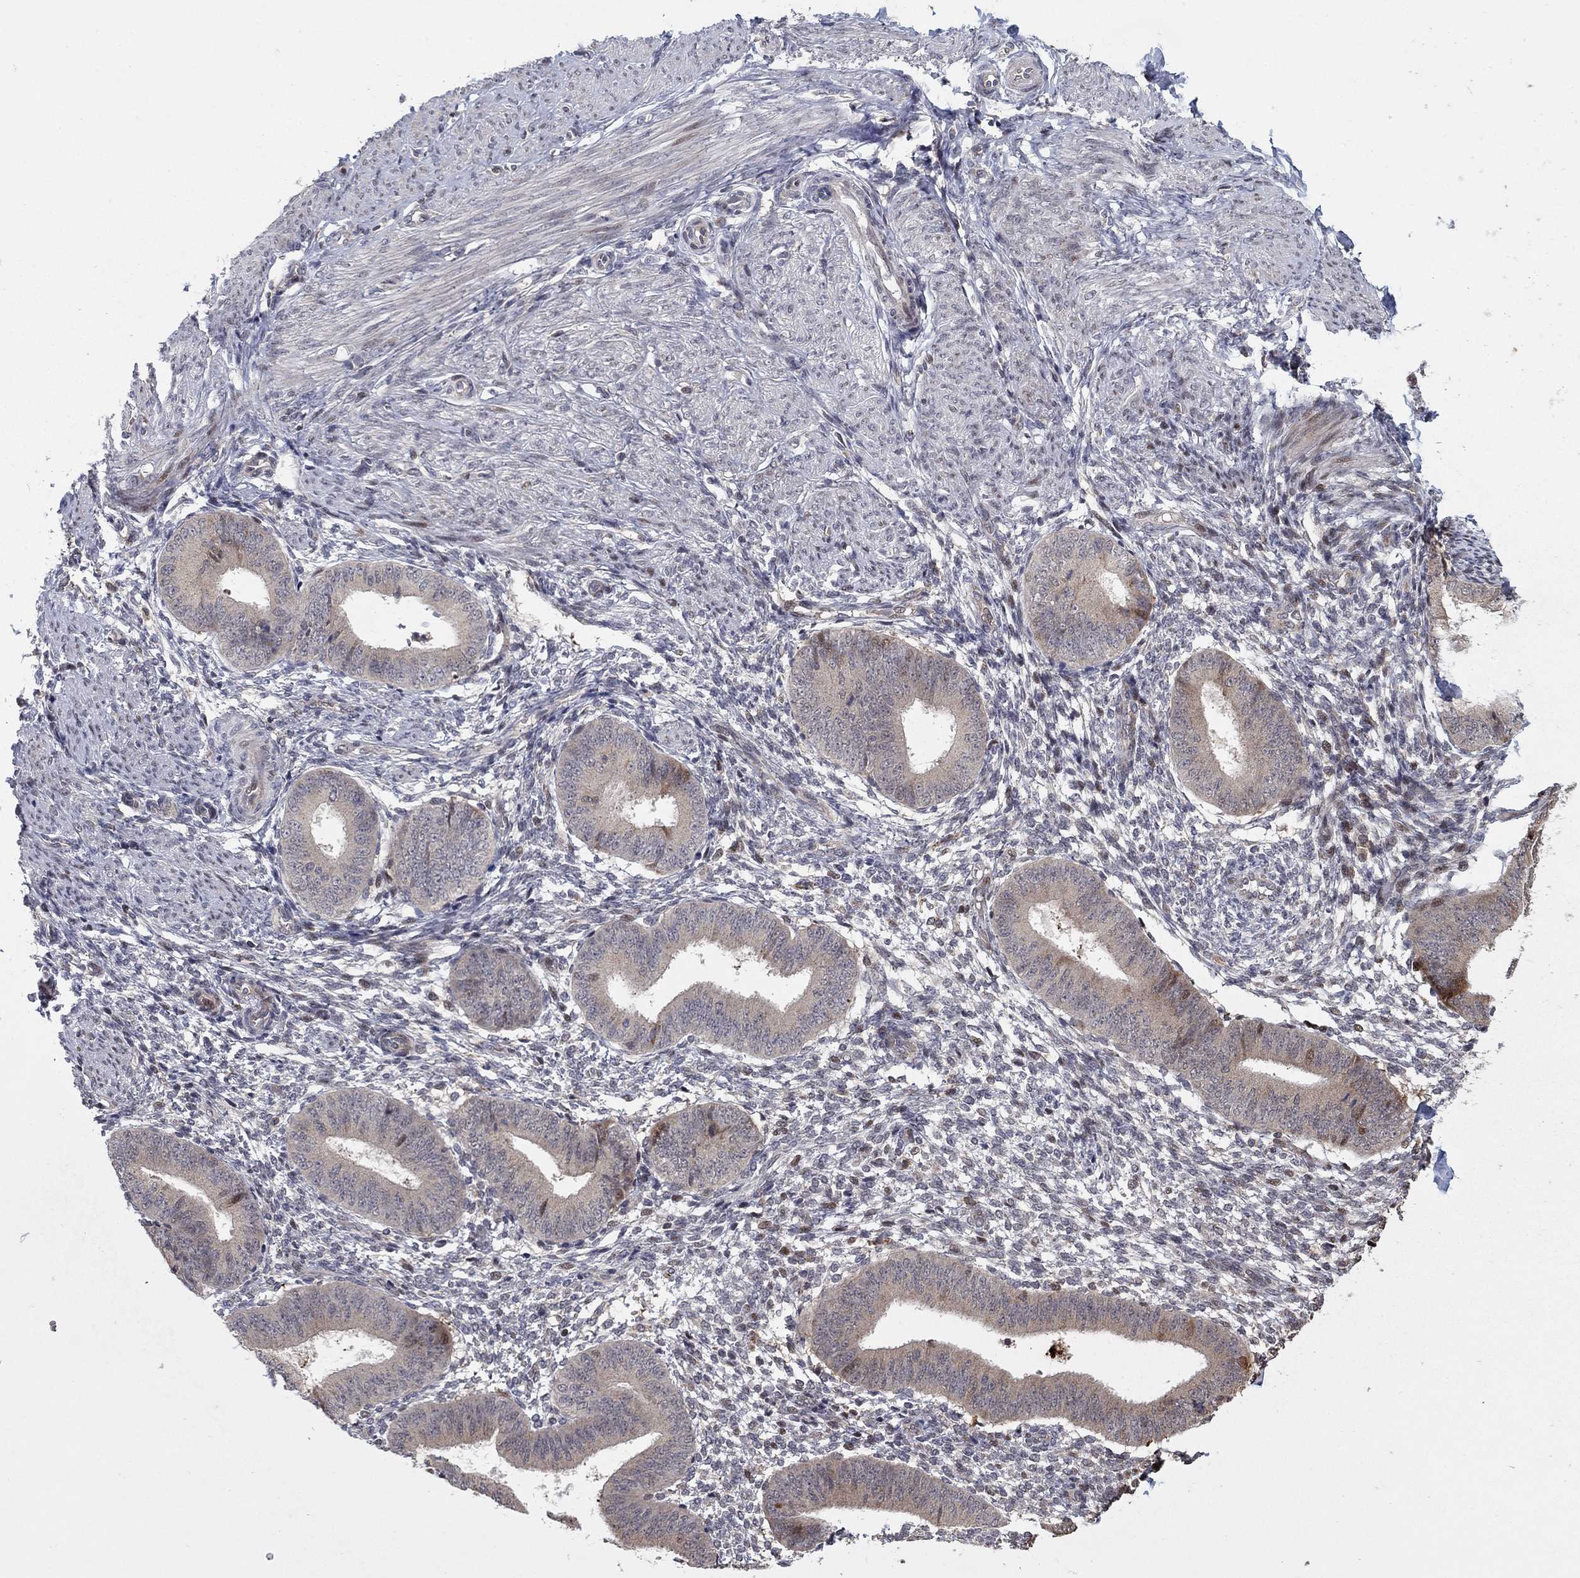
{"staining": {"intensity": "negative", "quantity": "none", "location": "none"}, "tissue": "endometrium", "cell_type": "Cells in endometrial stroma", "image_type": "normal", "snomed": [{"axis": "morphology", "description": "Normal tissue, NOS"}, {"axis": "topography", "description": "Endometrium"}], "caption": "Cells in endometrial stroma are negative for protein expression in benign human endometrium. (DAB (3,3'-diaminobenzidine) IHC, high magnification).", "gene": "LPCAT4", "patient": {"sex": "female", "age": 47}}